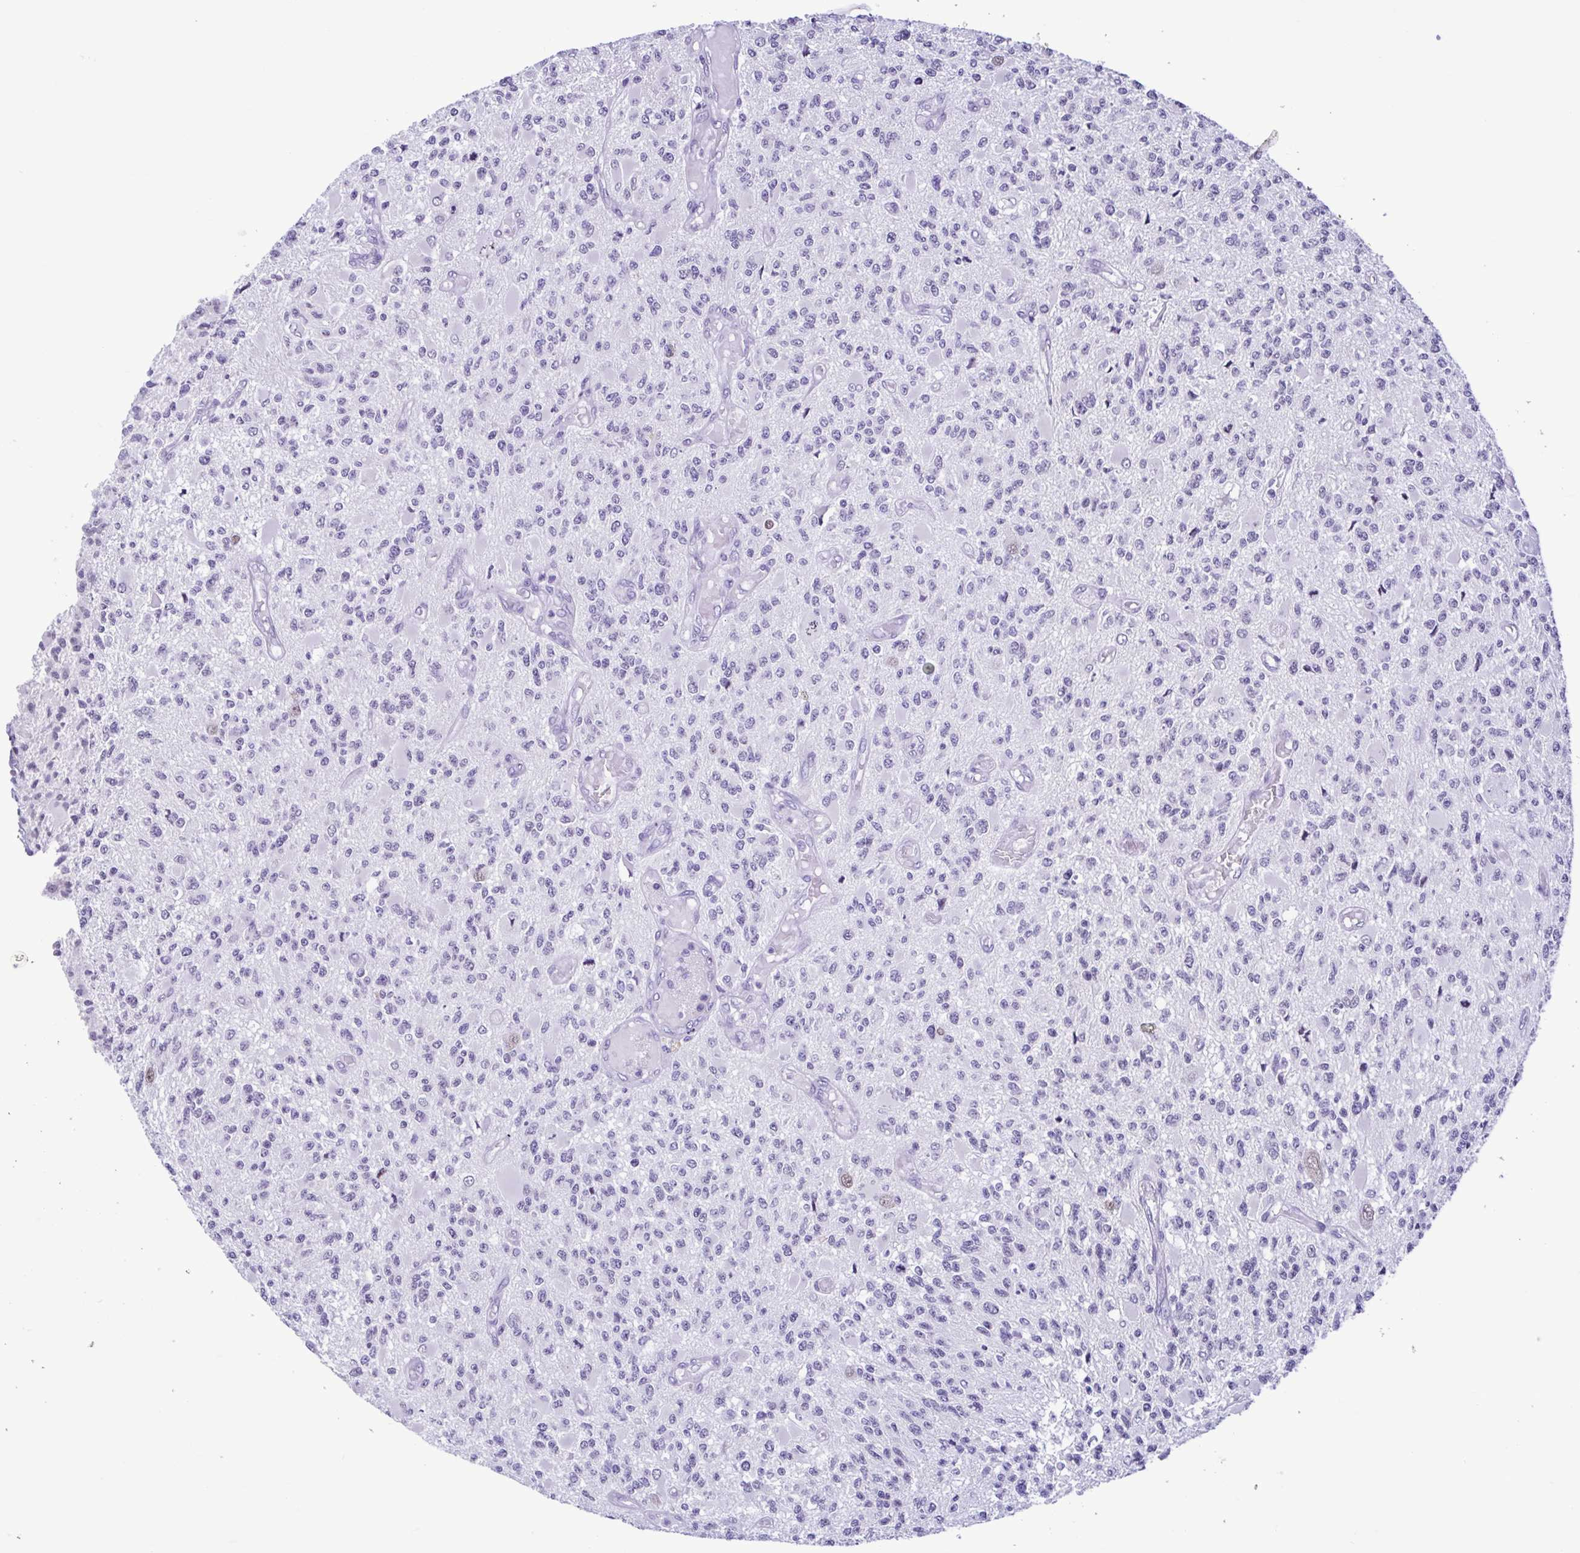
{"staining": {"intensity": "negative", "quantity": "none", "location": "none"}, "tissue": "glioma", "cell_type": "Tumor cells", "image_type": "cancer", "snomed": [{"axis": "morphology", "description": "Glioma, malignant, High grade"}, {"axis": "topography", "description": "Brain"}], "caption": "IHC image of neoplastic tissue: human malignant glioma (high-grade) stained with DAB (3,3'-diaminobenzidine) reveals no significant protein positivity in tumor cells.", "gene": "SPATA16", "patient": {"sex": "female", "age": 63}}